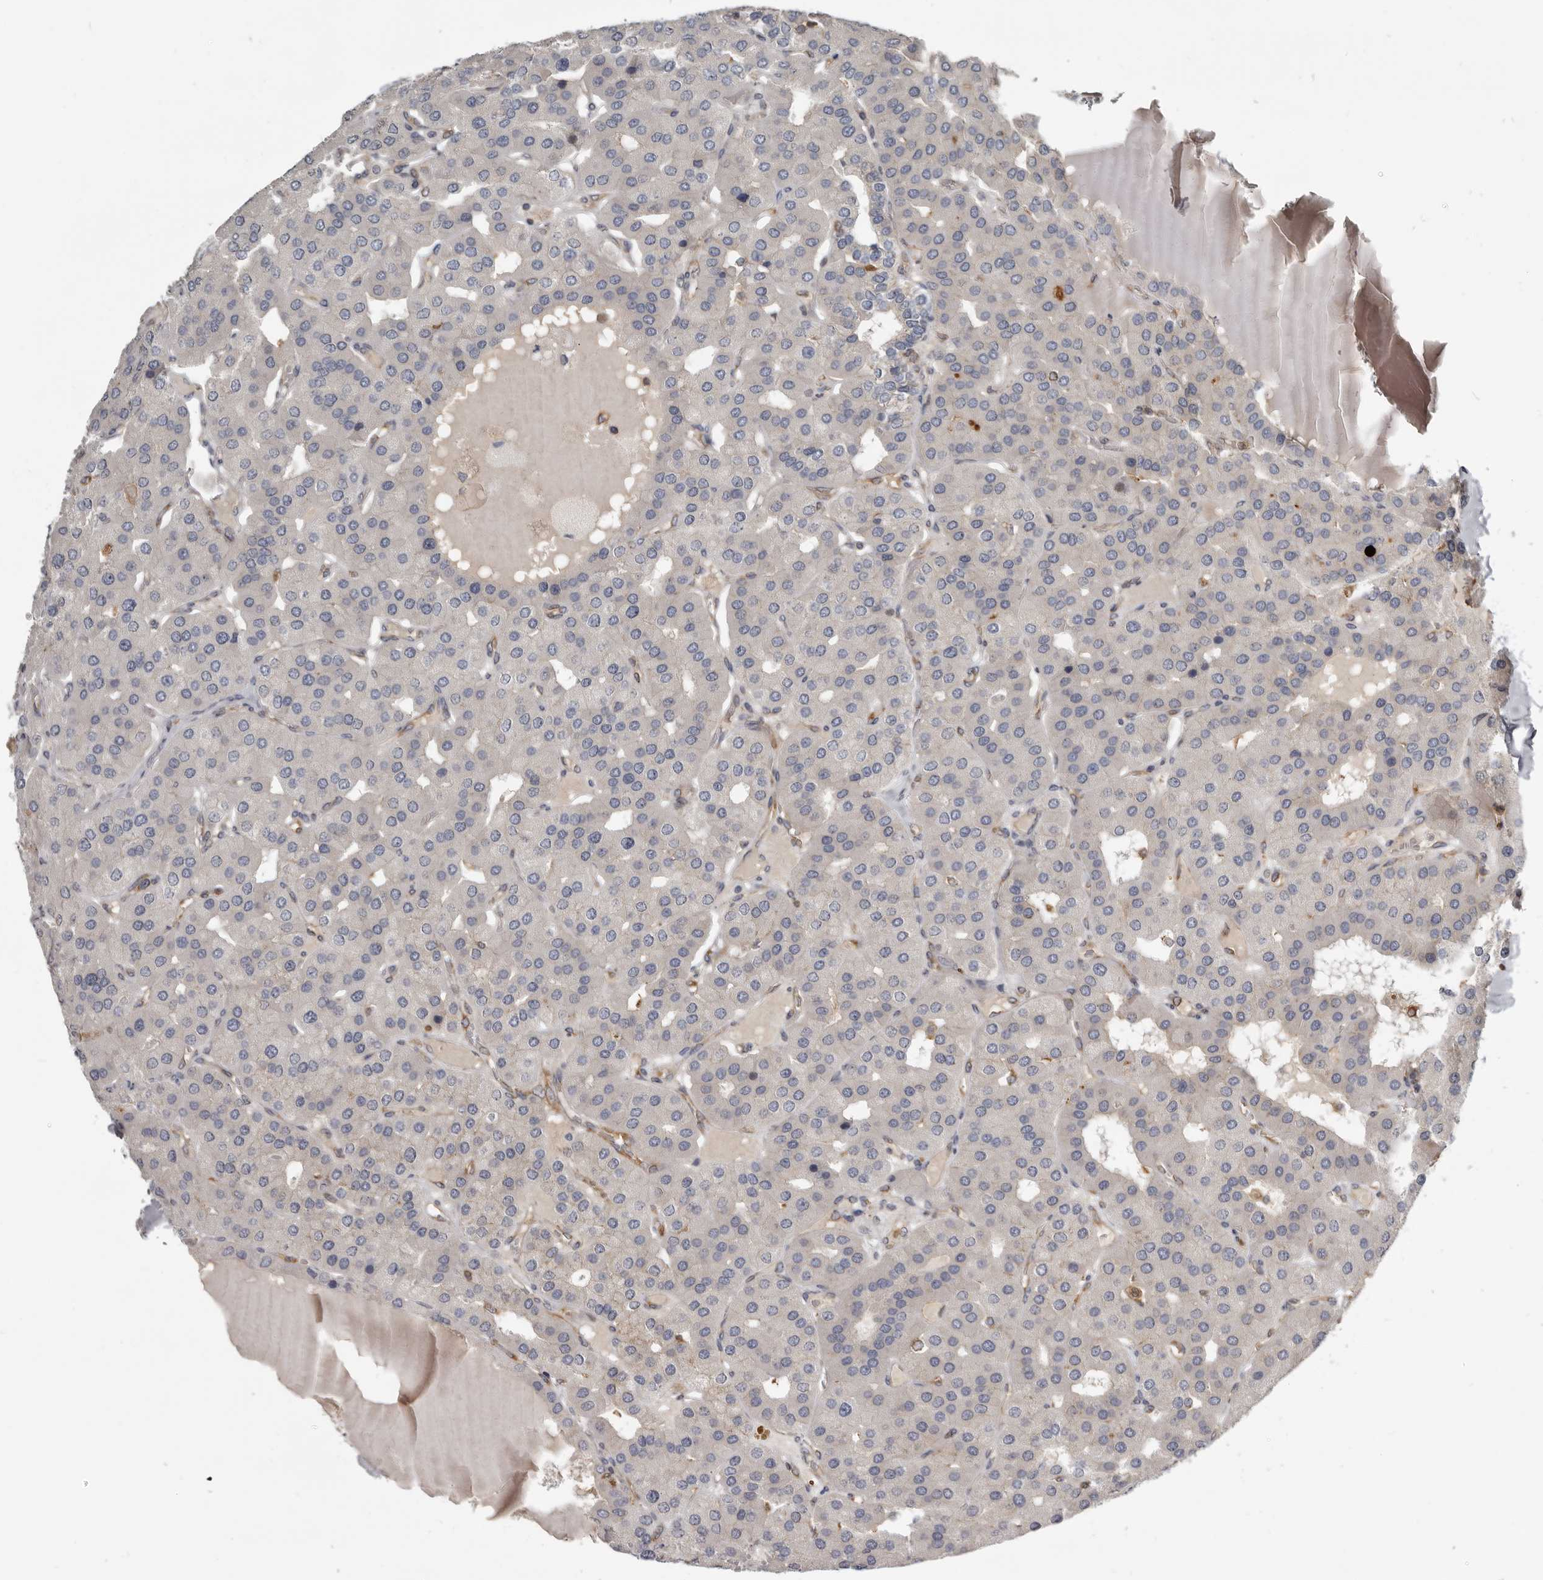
{"staining": {"intensity": "negative", "quantity": "none", "location": "none"}, "tissue": "parathyroid gland", "cell_type": "Glandular cells", "image_type": "normal", "snomed": [{"axis": "morphology", "description": "Normal tissue, NOS"}, {"axis": "morphology", "description": "Adenoma, NOS"}, {"axis": "topography", "description": "Parathyroid gland"}], "caption": "This image is of unremarkable parathyroid gland stained with immunohistochemistry to label a protein in brown with the nuclei are counter-stained blue. There is no positivity in glandular cells.", "gene": "CBL", "patient": {"sex": "female", "age": 86}}